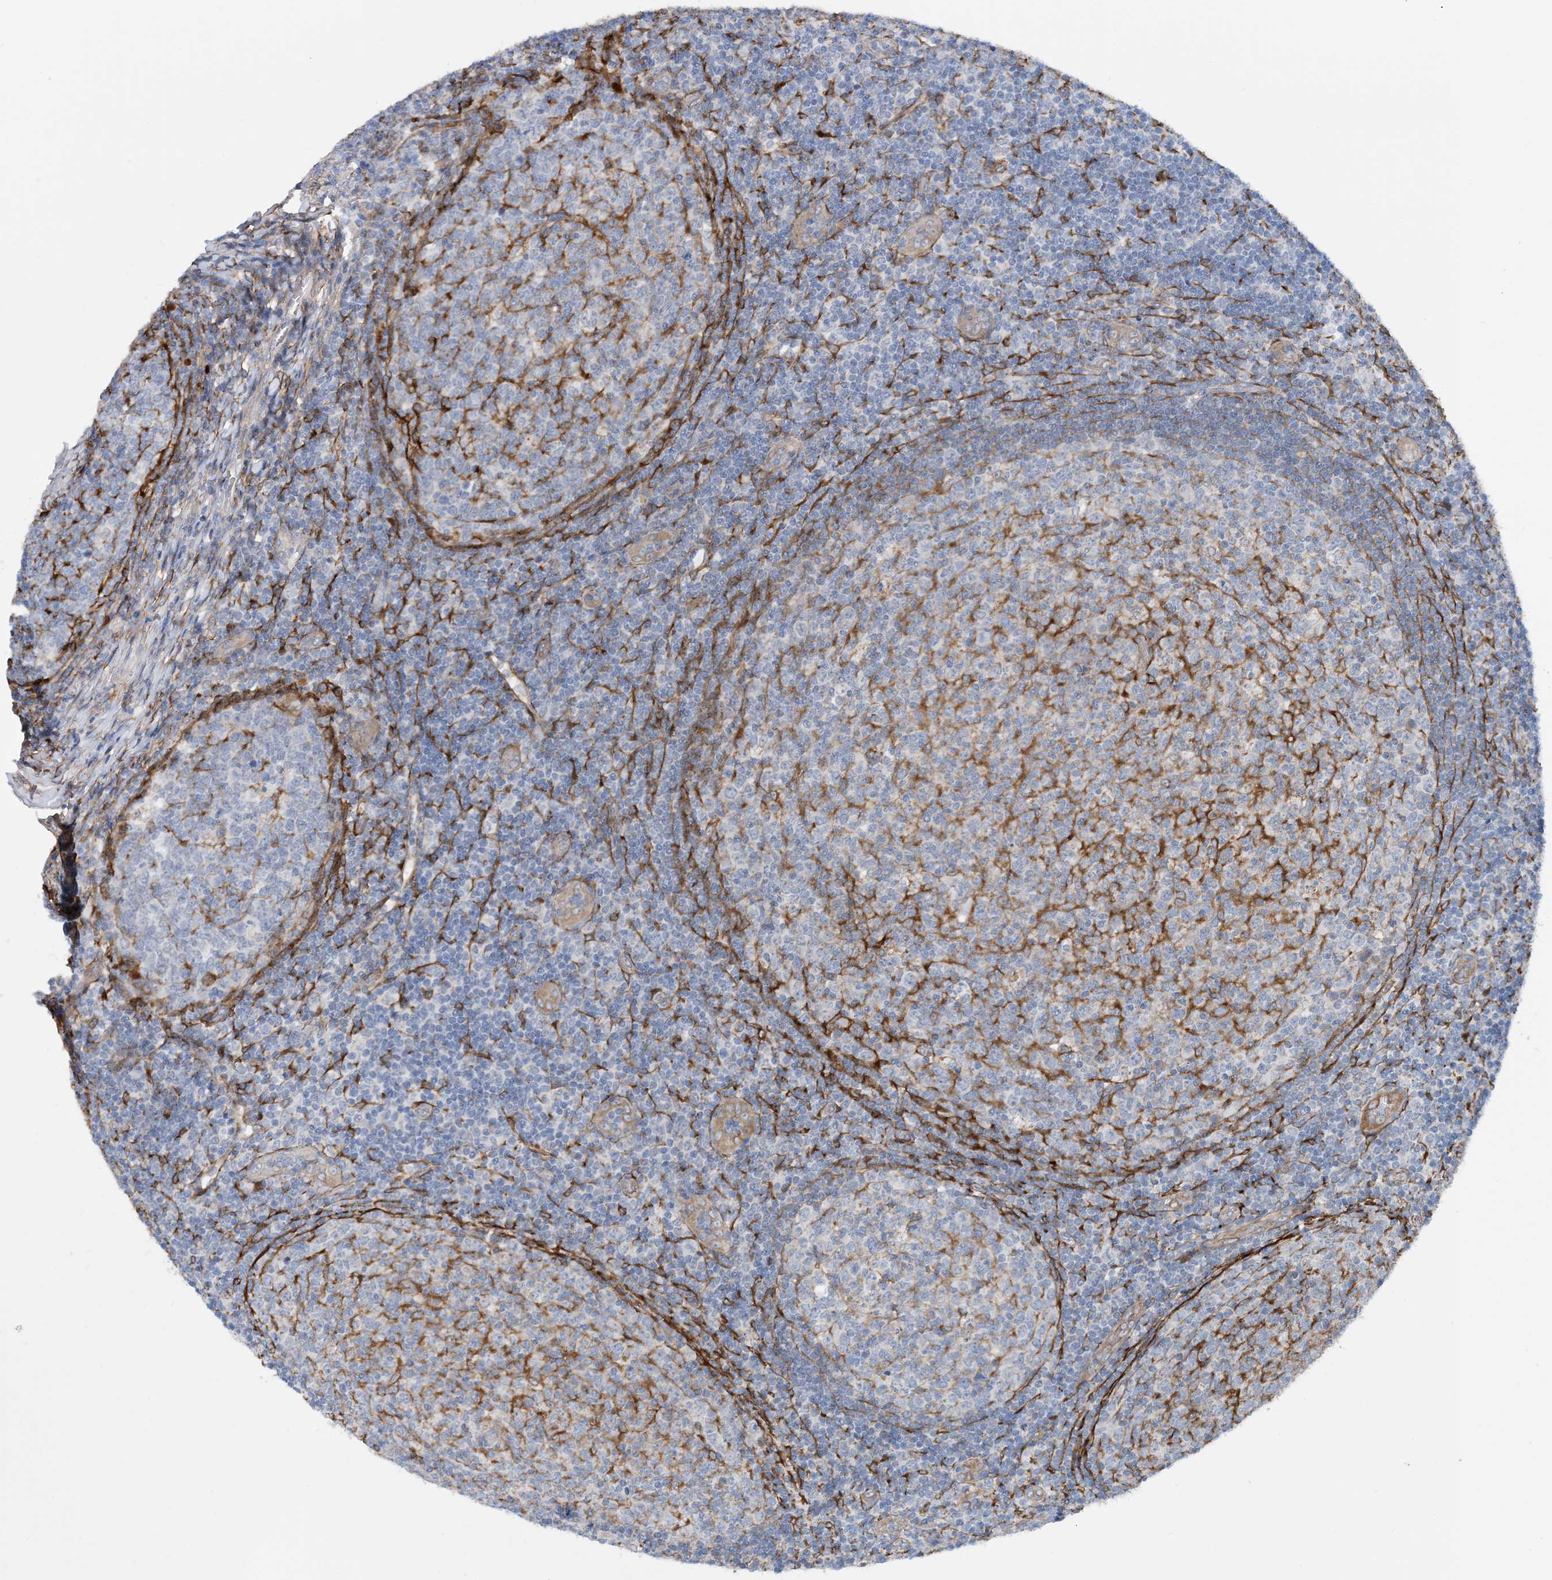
{"staining": {"intensity": "negative", "quantity": "none", "location": "none"}, "tissue": "tonsil", "cell_type": "Germinal center cells", "image_type": "normal", "snomed": [{"axis": "morphology", "description": "Normal tissue, NOS"}, {"axis": "topography", "description": "Tonsil"}], "caption": "This is an immunohistochemistry micrograph of unremarkable tonsil. There is no staining in germinal center cells.", "gene": "EIF2A", "patient": {"sex": "female", "age": 19}}